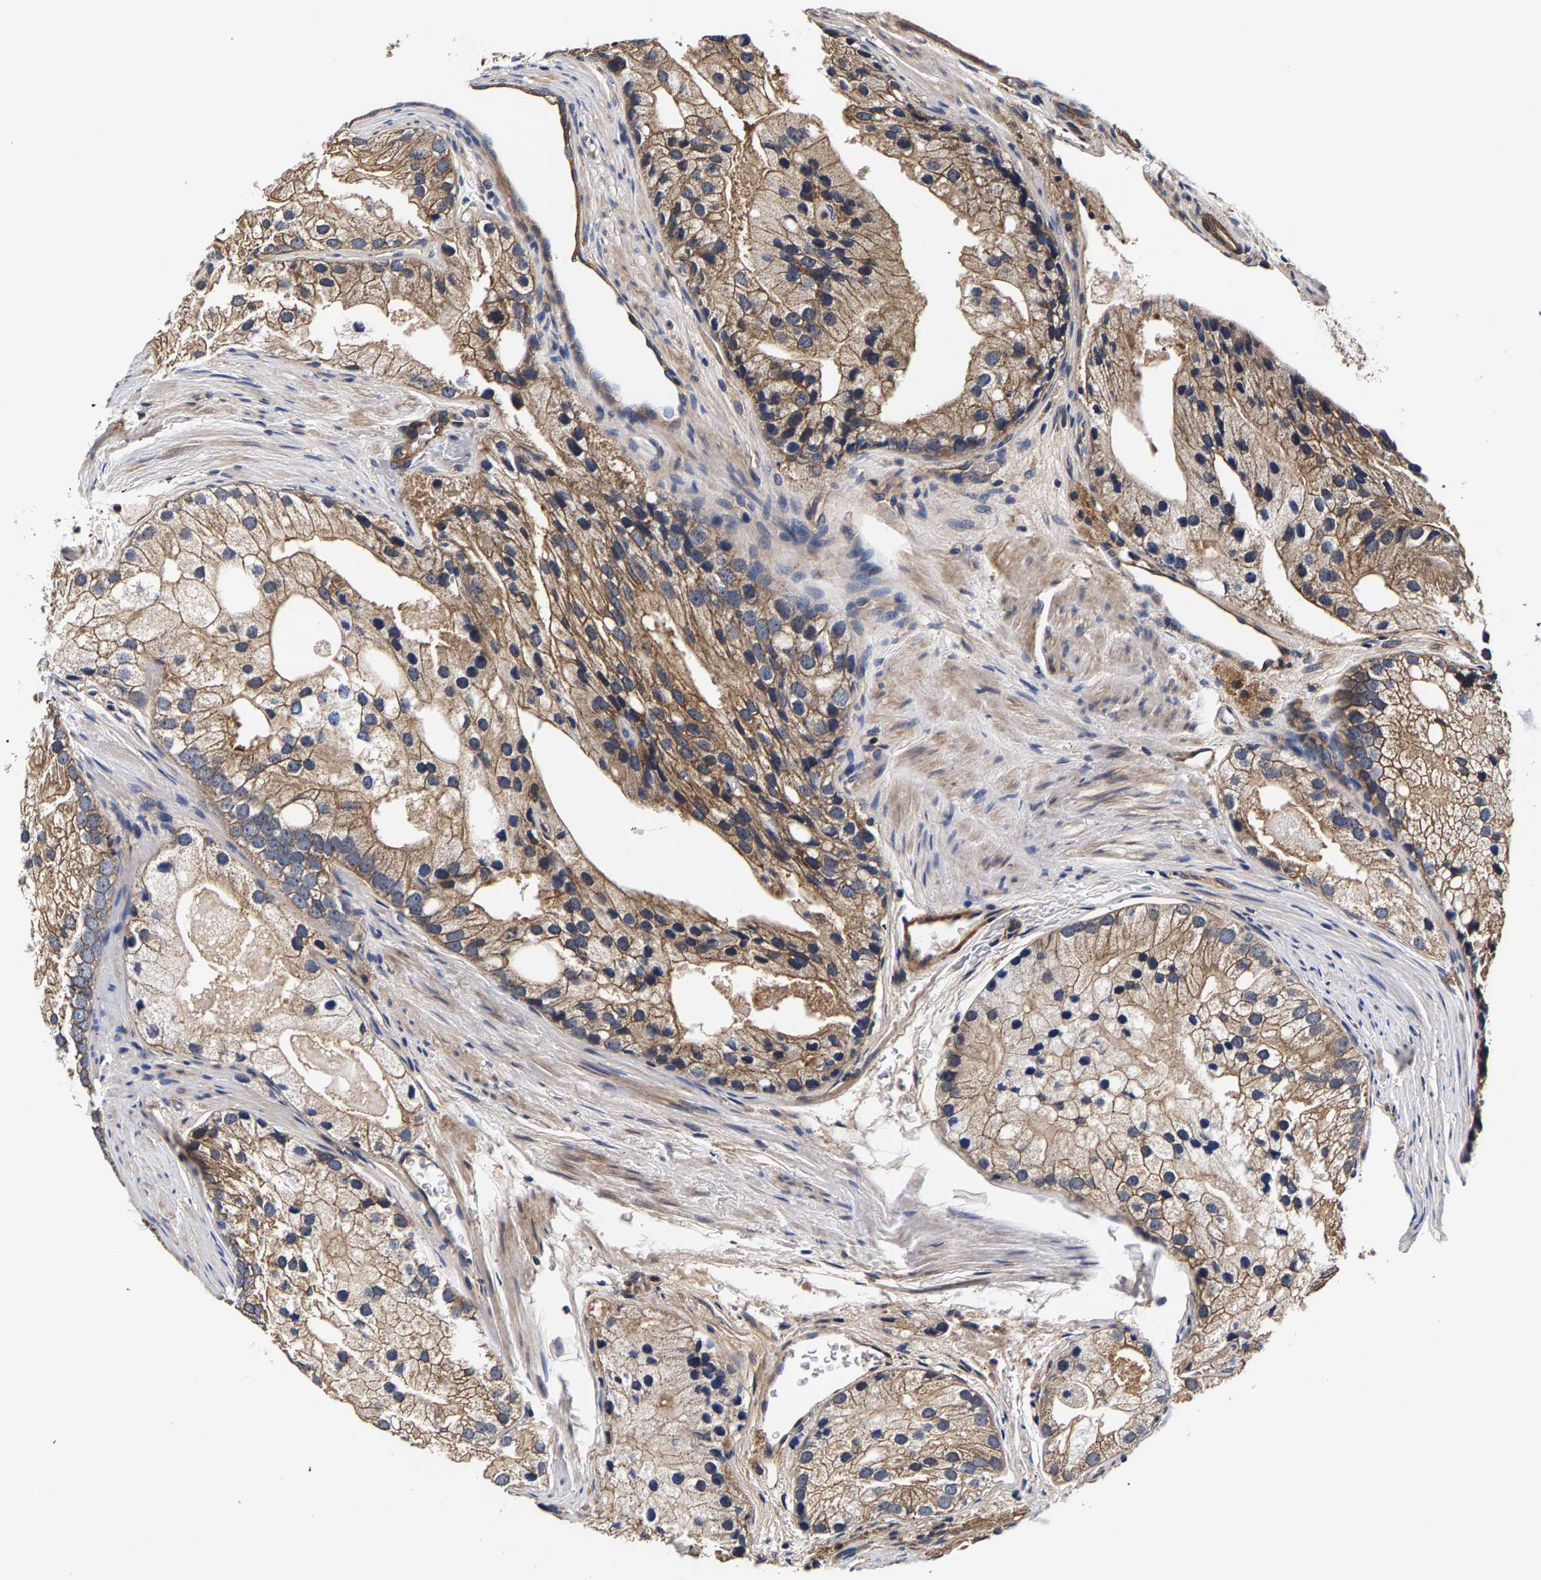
{"staining": {"intensity": "moderate", "quantity": ">75%", "location": "cytoplasmic/membranous"}, "tissue": "prostate cancer", "cell_type": "Tumor cells", "image_type": "cancer", "snomed": [{"axis": "morphology", "description": "Adenocarcinoma, Low grade"}, {"axis": "topography", "description": "Prostate"}], "caption": "A histopathology image of human prostate low-grade adenocarcinoma stained for a protein displays moderate cytoplasmic/membranous brown staining in tumor cells.", "gene": "MARCHF7", "patient": {"sex": "male", "age": 69}}